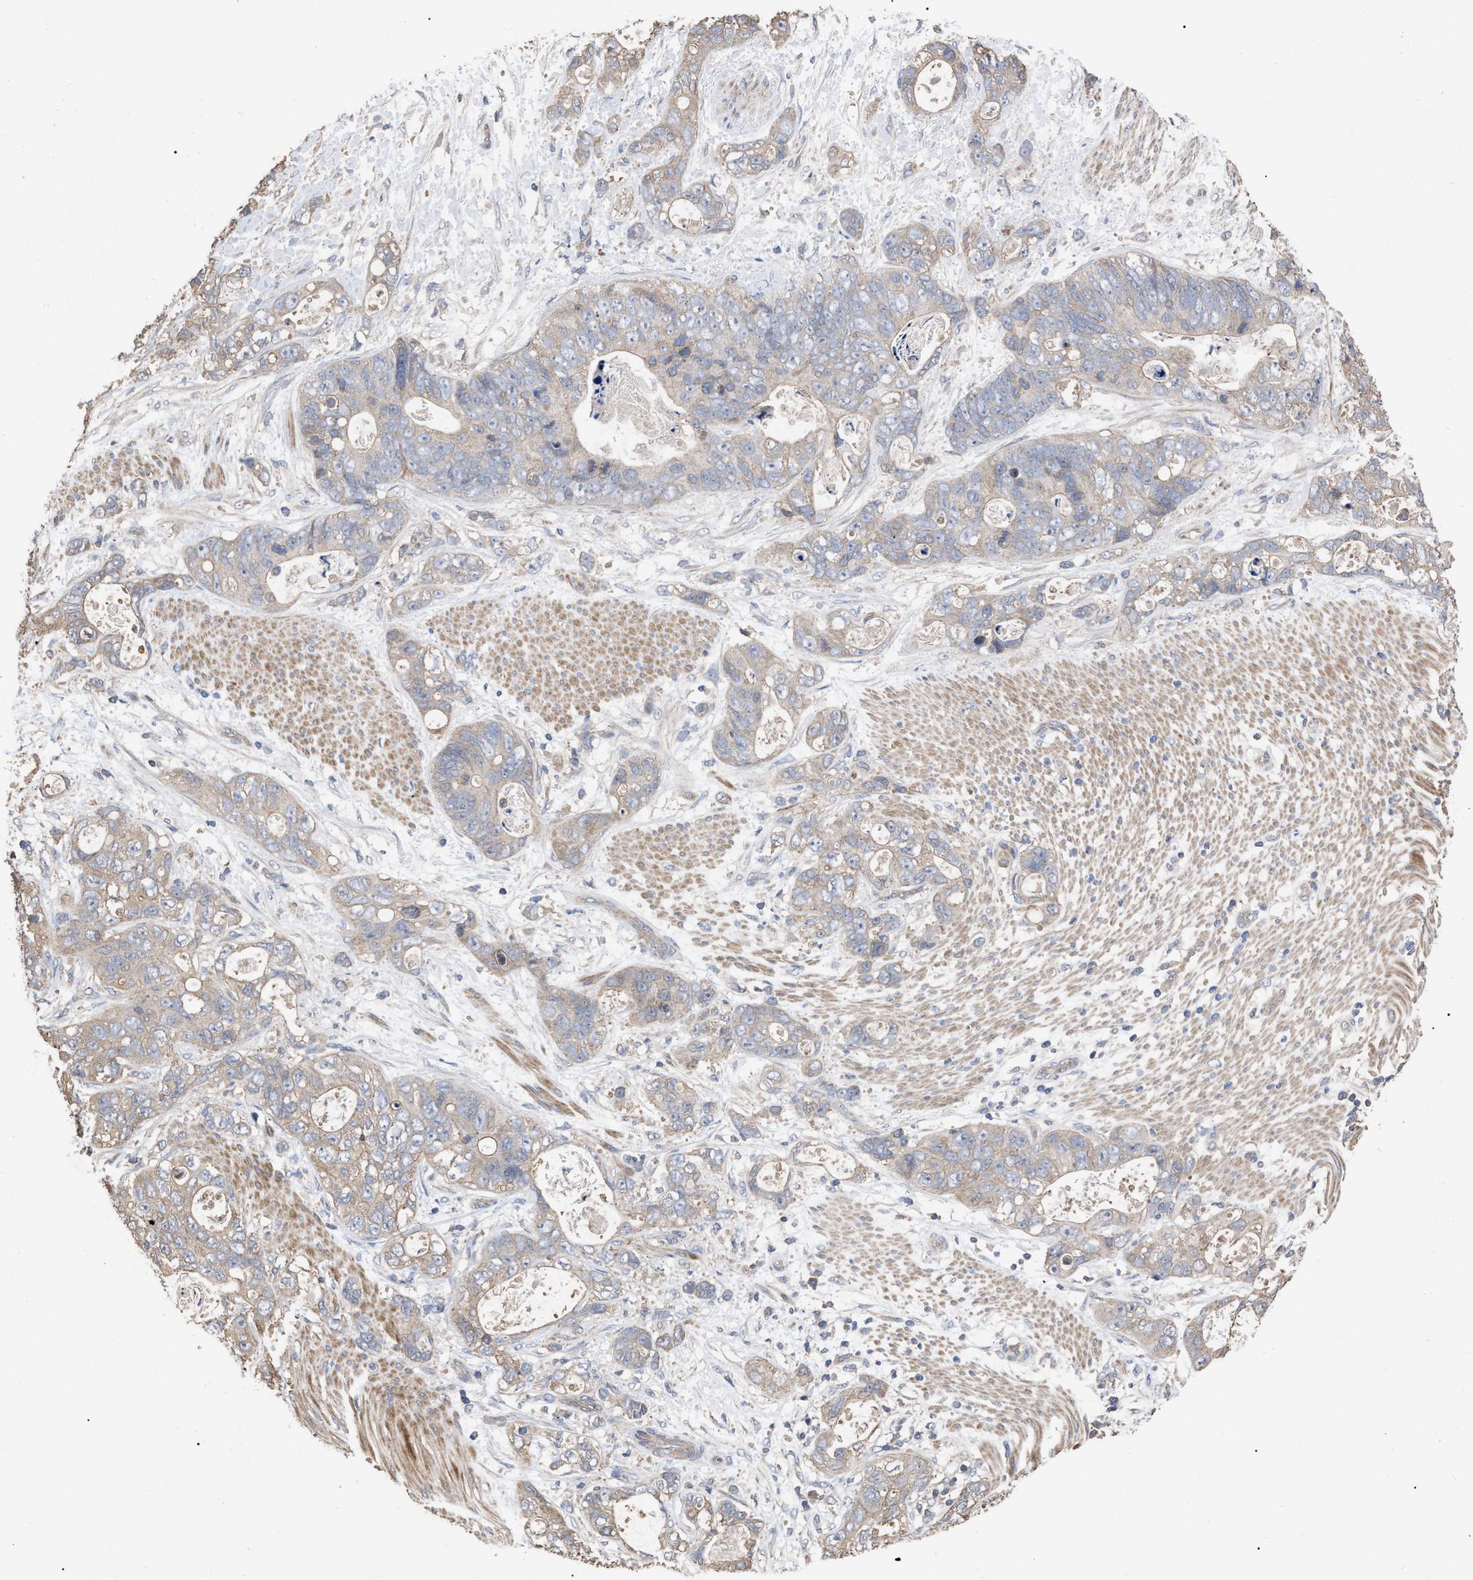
{"staining": {"intensity": "weak", "quantity": "25%-75%", "location": "cytoplasmic/membranous"}, "tissue": "stomach cancer", "cell_type": "Tumor cells", "image_type": "cancer", "snomed": [{"axis": "morphology", "description": "Normal tissue, NOS"}, {"axis": "morphology", "description": "Adenocarcinoma, NOS"}, {"axis": "topography", "description": "Stomach"}], "caption": "Stomach cancer stained with DAB immunohistochemistry (IHC) displays low levels of weak cytoplasmic/membranous staining in about 25%-75% of tumor cells.", "gene": "BTN2A1", "patient": {"sex": "female", "age": 89}}